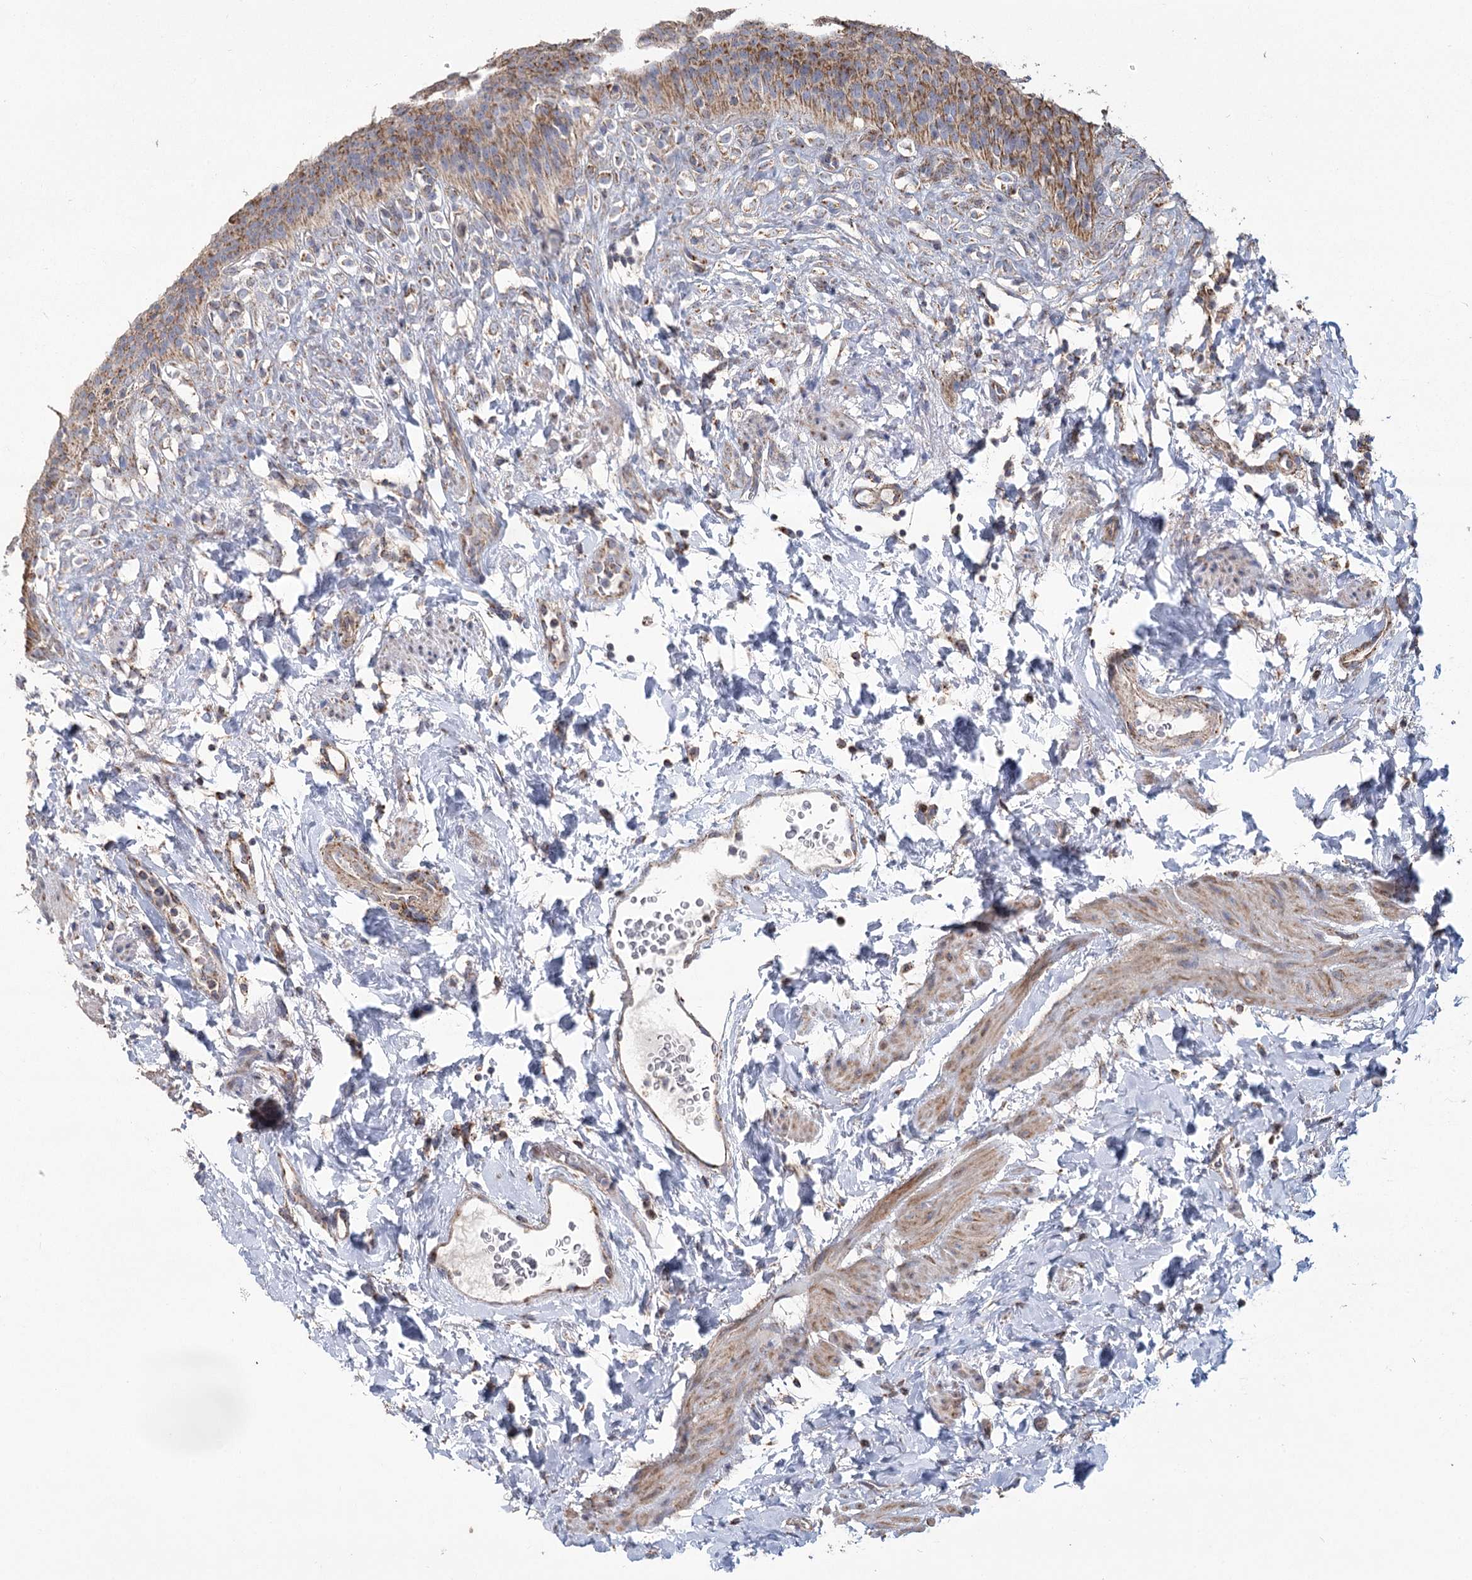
{"staining": {"intensity": "strong", "quantity": "25%-75%", "location": "cytoplasmic/membranous"}, "tissue": "urinary bladder", "cell_type": "Urothelial cells", "image_type": "normal", "snomed": [{"axis": "morphology", "description": "Normal tissue, NOS"}, {"axis": "topography", "description": "Urinary bladder"}], "caption": "Immunohistochemical staining of unremarkable human urinary bladder demonstrates high levels of strong cytoplasmic/membranous expression in about 25%-75% of urothelial cells.", "gene": "RANBP3L", "patient": {"sex": "female", "age": 79}}